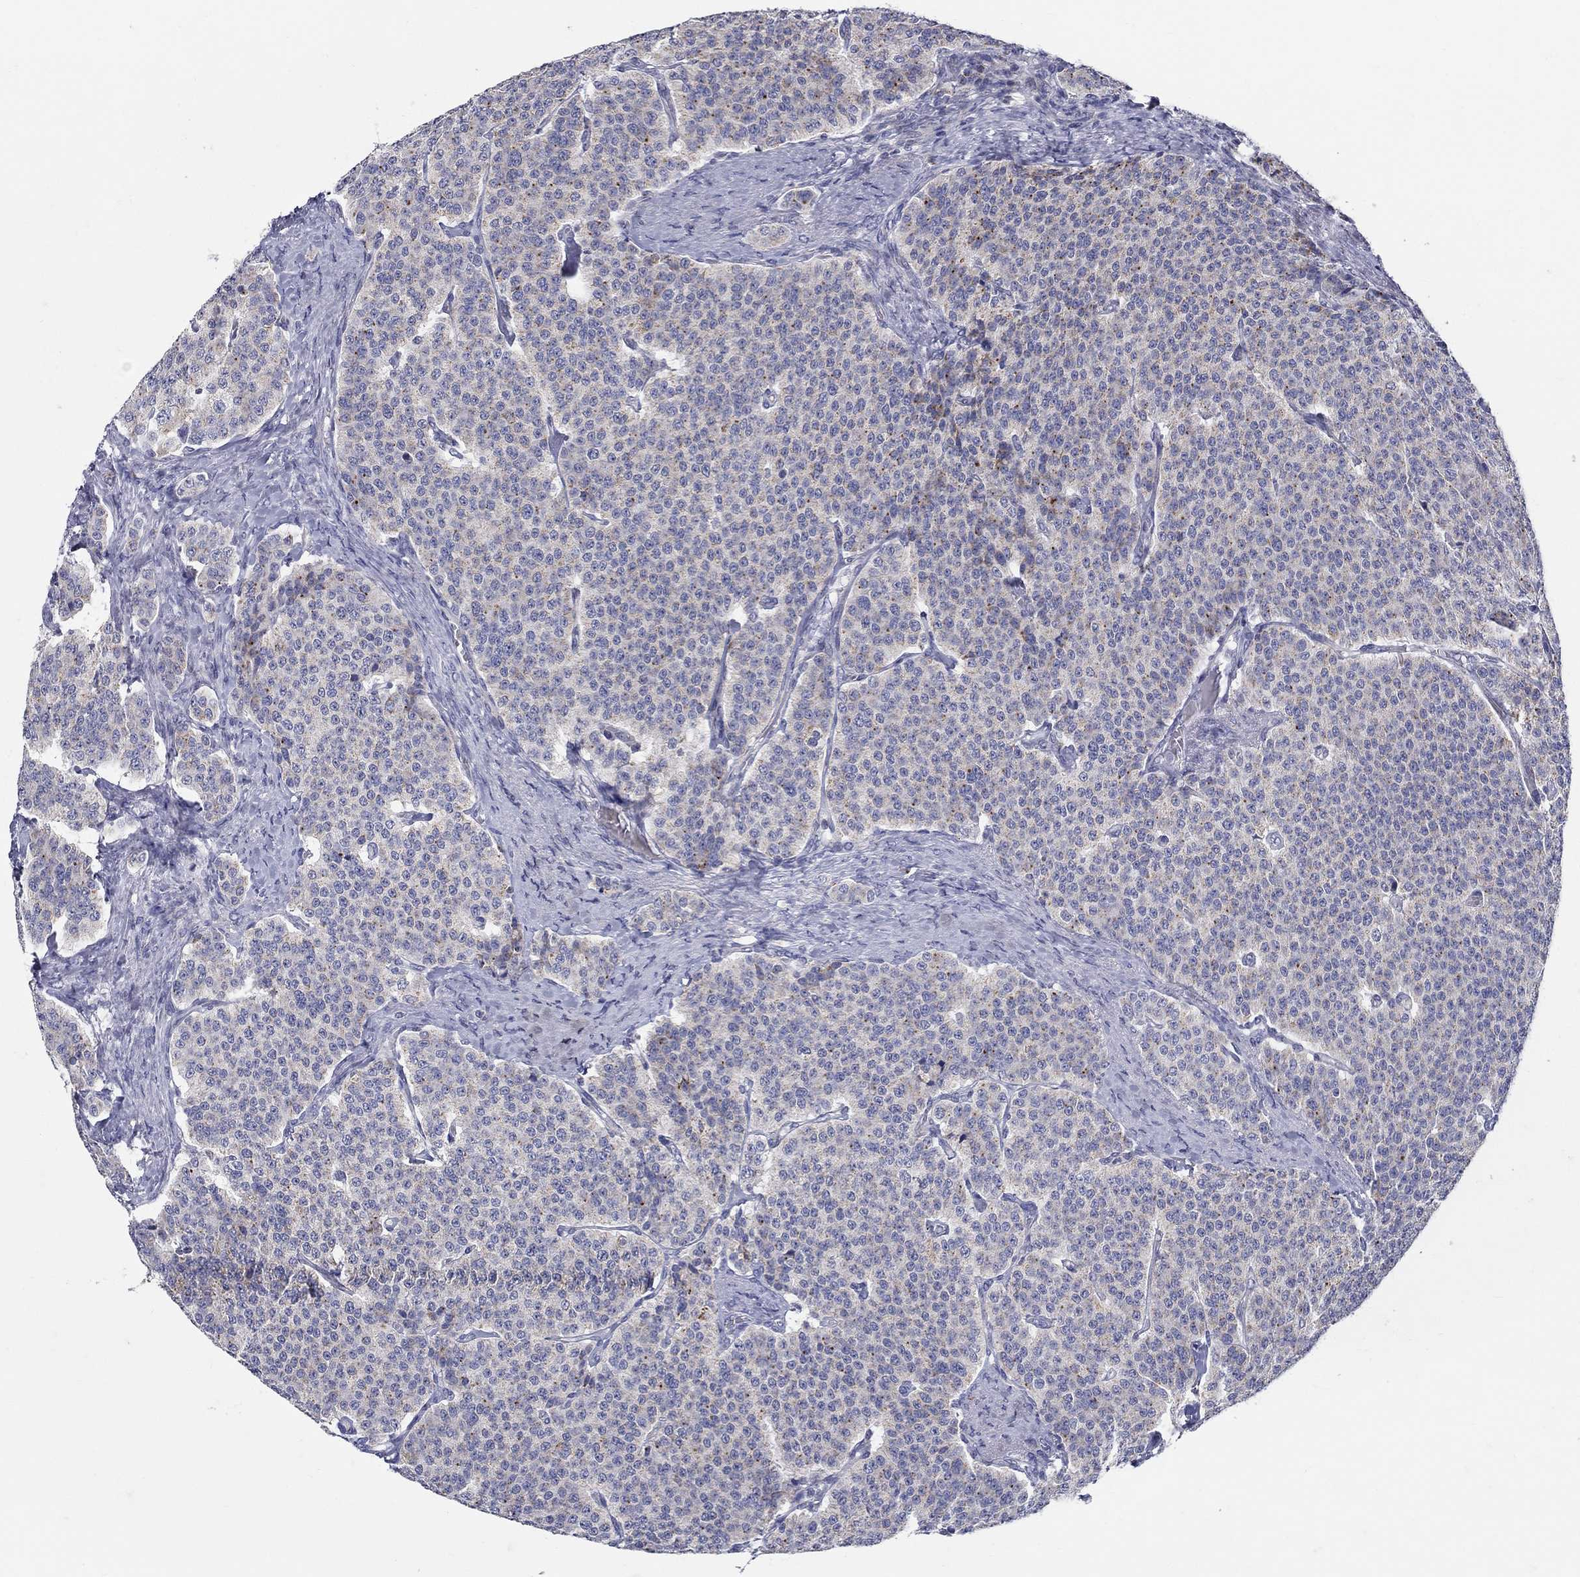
{"staining": {"intensity": "strong", "quantity": "<25%", "location": "cytoplasmic/membranous"}, "tissue": "carcinoid", "cell_type": "Tumor cells", "image_type": "cancer", "snomed": [{"axis": "morphology", "description": "Carcinoid, malignant, NOS"}, {"axis": "topography", "description": "Small intestine"}], "caption": "There is medium levels of strong cytoplasmic/membranous expression in tumor cells of carcinoid, as demonstrated by immunohistochemical staining (brown color).", "gene": "HMX2", "patient": {"sex": "female", "age": 58}}